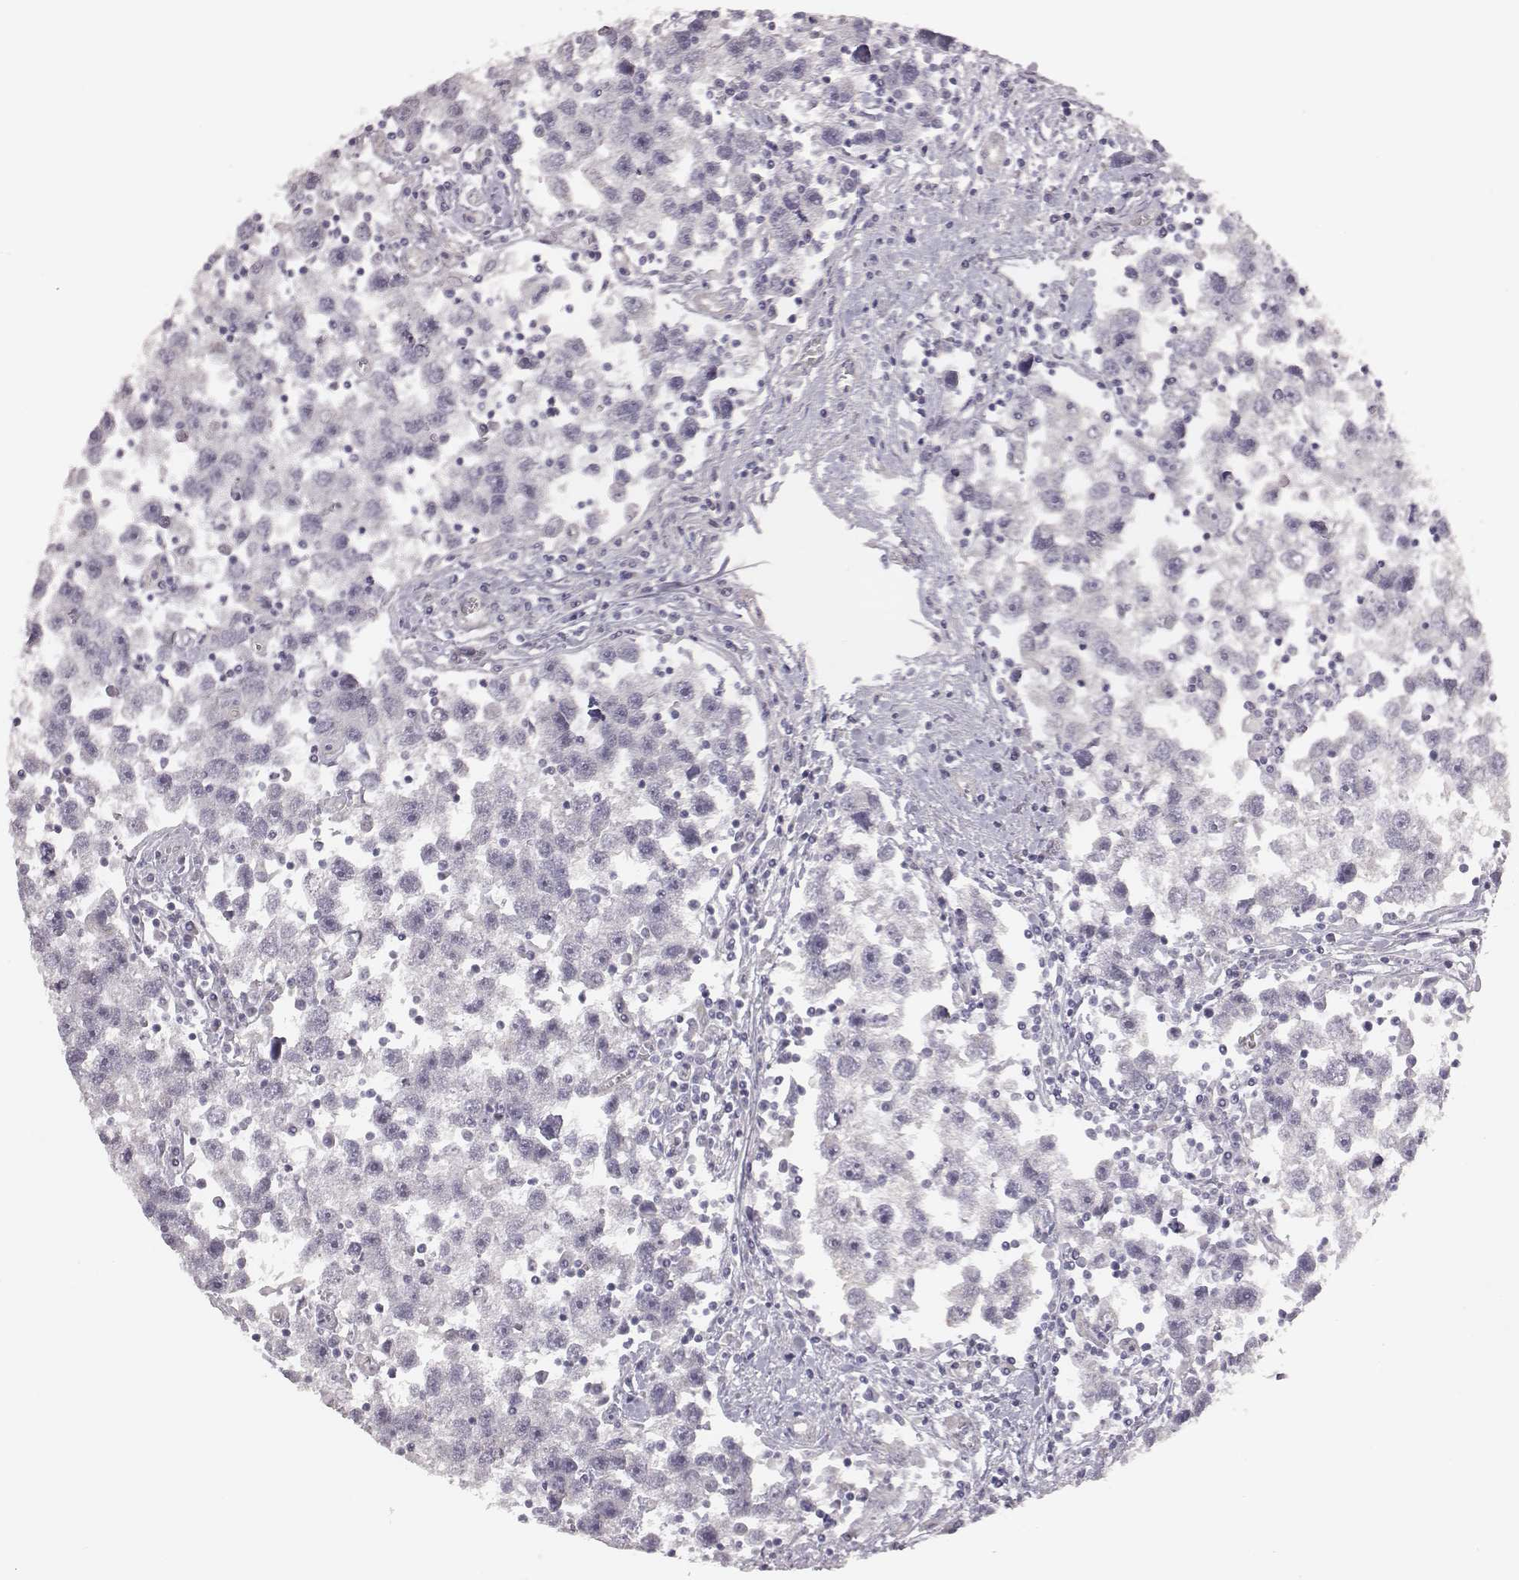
{"staining": {"intensity": "negative", "quantity": "none", "location": "none"}, "tissue": "testis cancer", "cell_type": "Tumor cells", "image_type": "cancer", "snomed": [{"axis": "morphology", "description": "Seminoma, NOS"}, {"axis": "topography", "description": "Testis"}], "caption": "The immunohistochemistry (IHC) histopathology image has no significant expression in tumor cells of testis cancer tissue. Nuclei are stained in blue.", "gene": "SCARF1", "patient": {"sex": "male", "age": 30}}